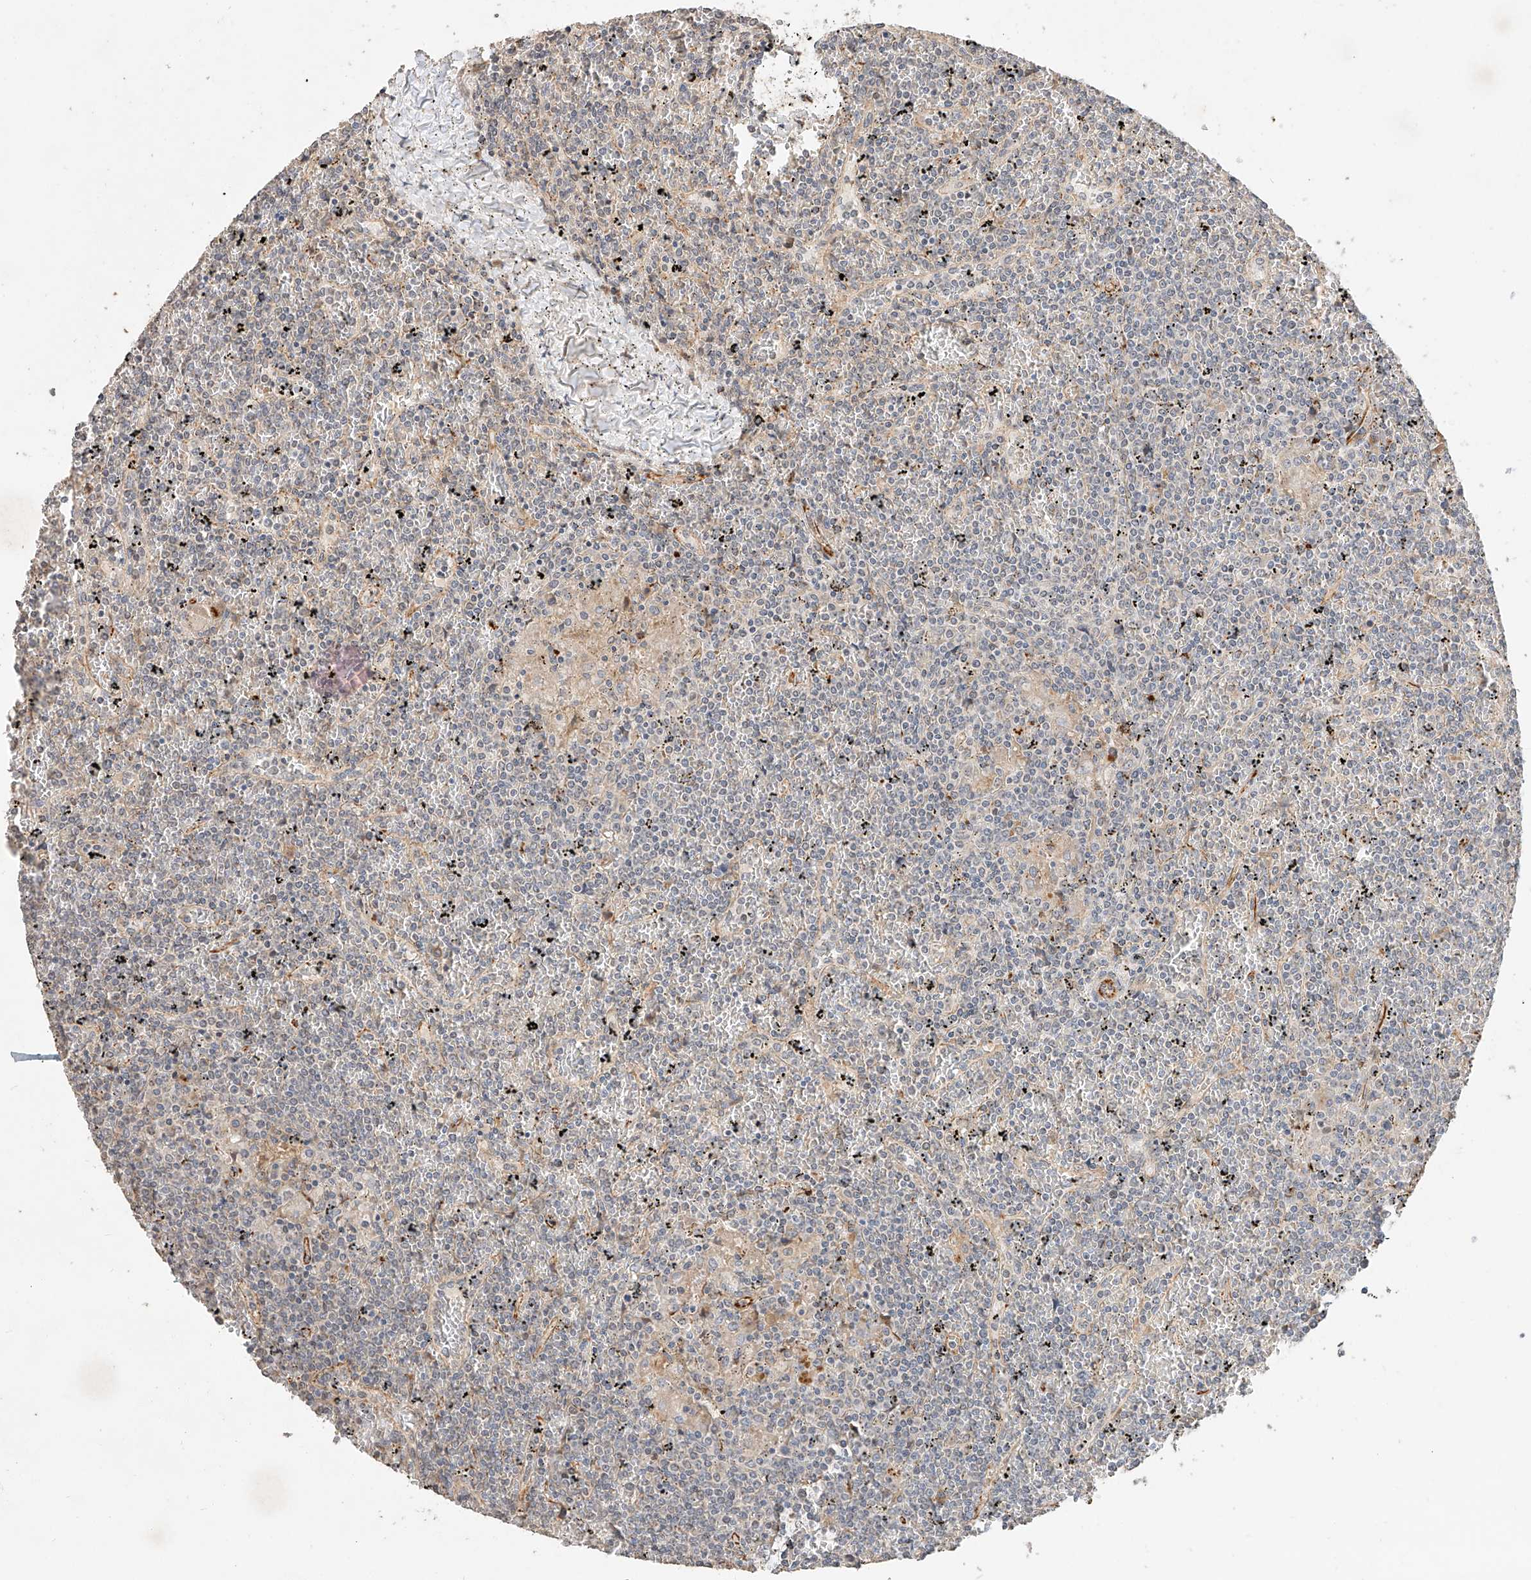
{"staining": {"intensity": "negative", "quantity": "none", "location": "none"}, "tissue": "lymphoma", "cell_type": "Tumor cells", "image_type": "cancer", "snomed": [{"axis": "morphology", "description": "Malignant lymphoma, non-Hodgkin's type, Low grade"}, {"axis": "topography", "description": "Spleen"}], "caption": "The histopathology image exhibits no significant positivity in tumor cells of lymphoma. (Brightfield microscopy of DAB (3,3'-diaminobenzidine) immunohistochemistry at high magnification).", "gene": "SUSD6", "patient": {"sex": "female", "age": 19}}